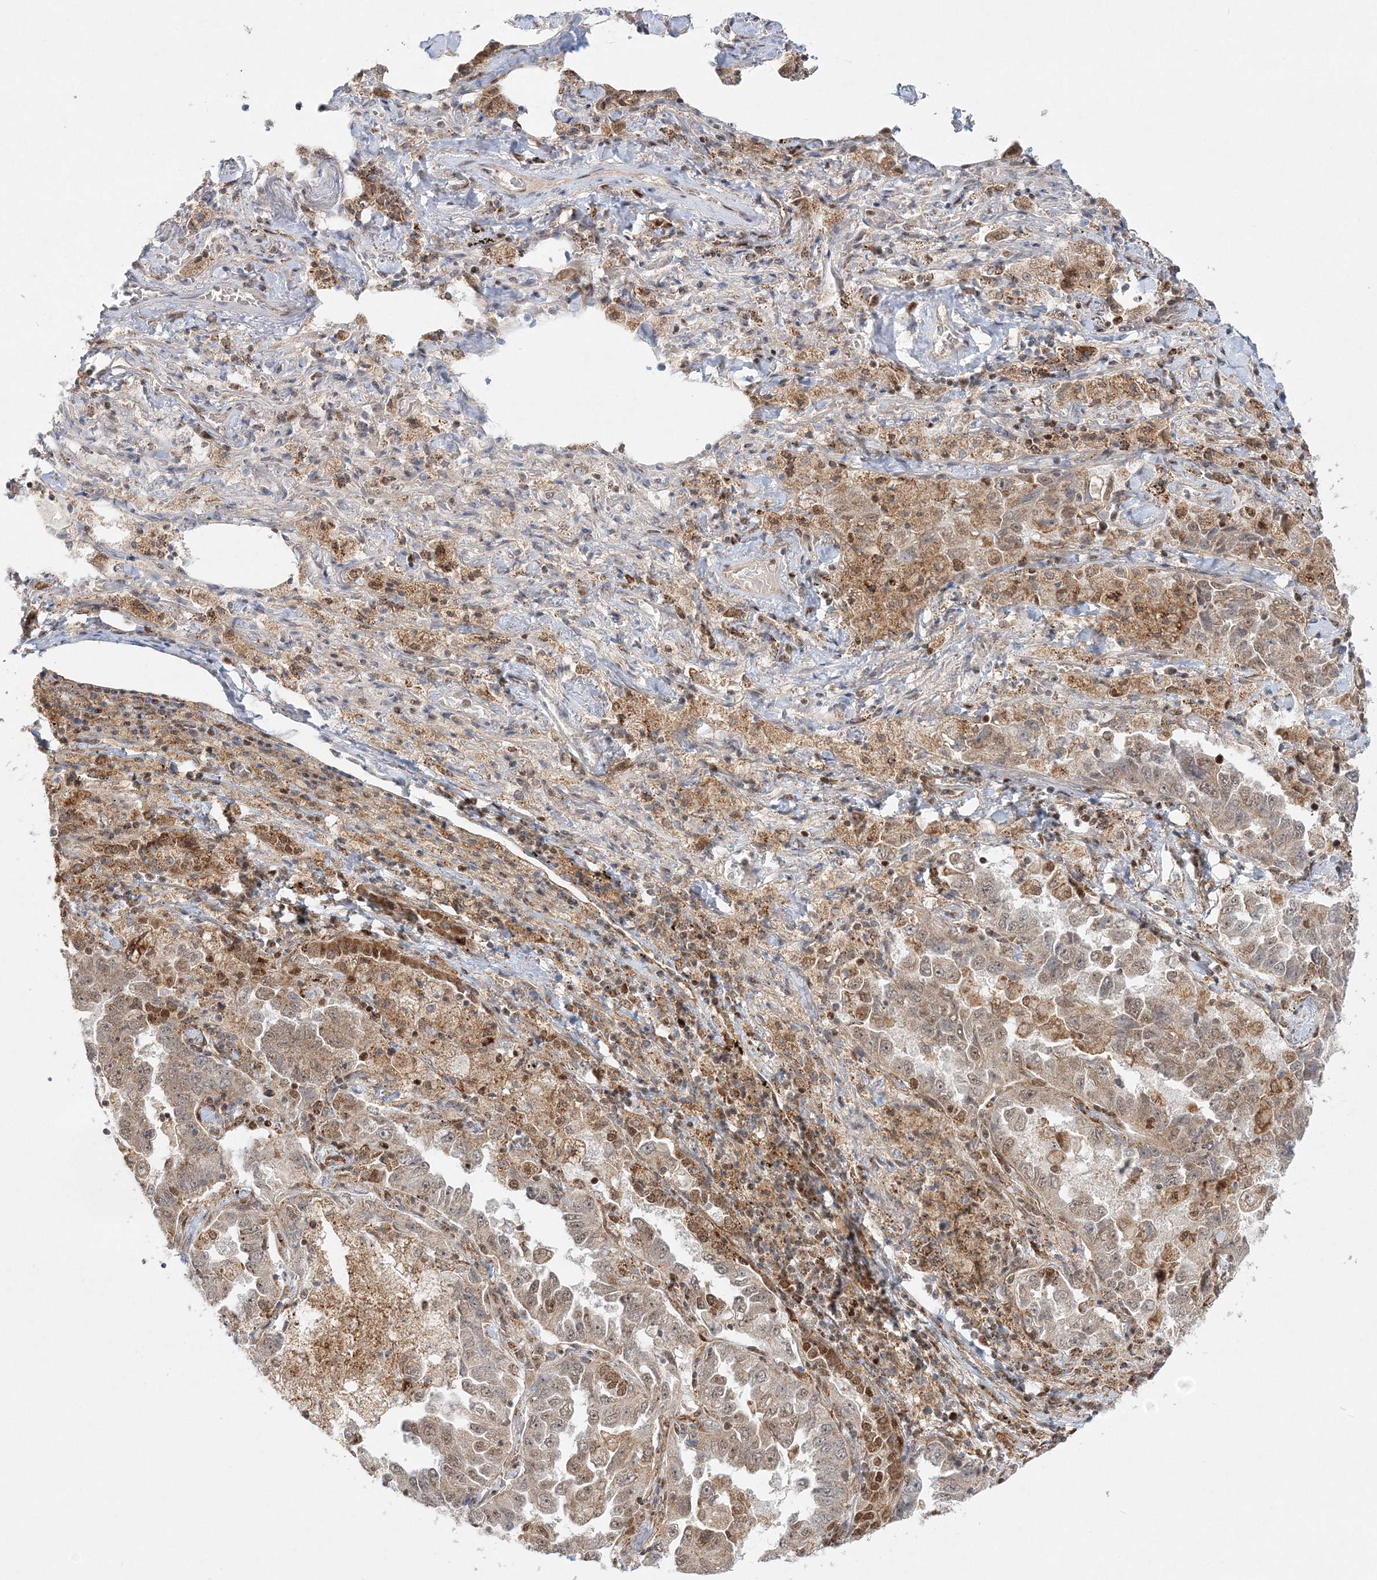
{"staining": {"intensity": "weak", "quantity": ">75%", "location": "cytoplasmic/membranous,nuclear"}, "tissue": "lung cancer", "cell_type": "Tumor cells", "image_type": "cancer", "snomed": [{"axis": "morphology", "description": "Adenocarcinoma, NOS"}, {"axis": "topography", "description": "Lung"}], "caption": "IHC (DAB (3,3'-diaminobenzidine)) staining of lung cancer displays weak cytoplasmic/membranous and nuclear protein positivity in about >75% of tumor cells.", "gene": "RAB11FIP2", "patient": {"sex": "female", "age": 51}}